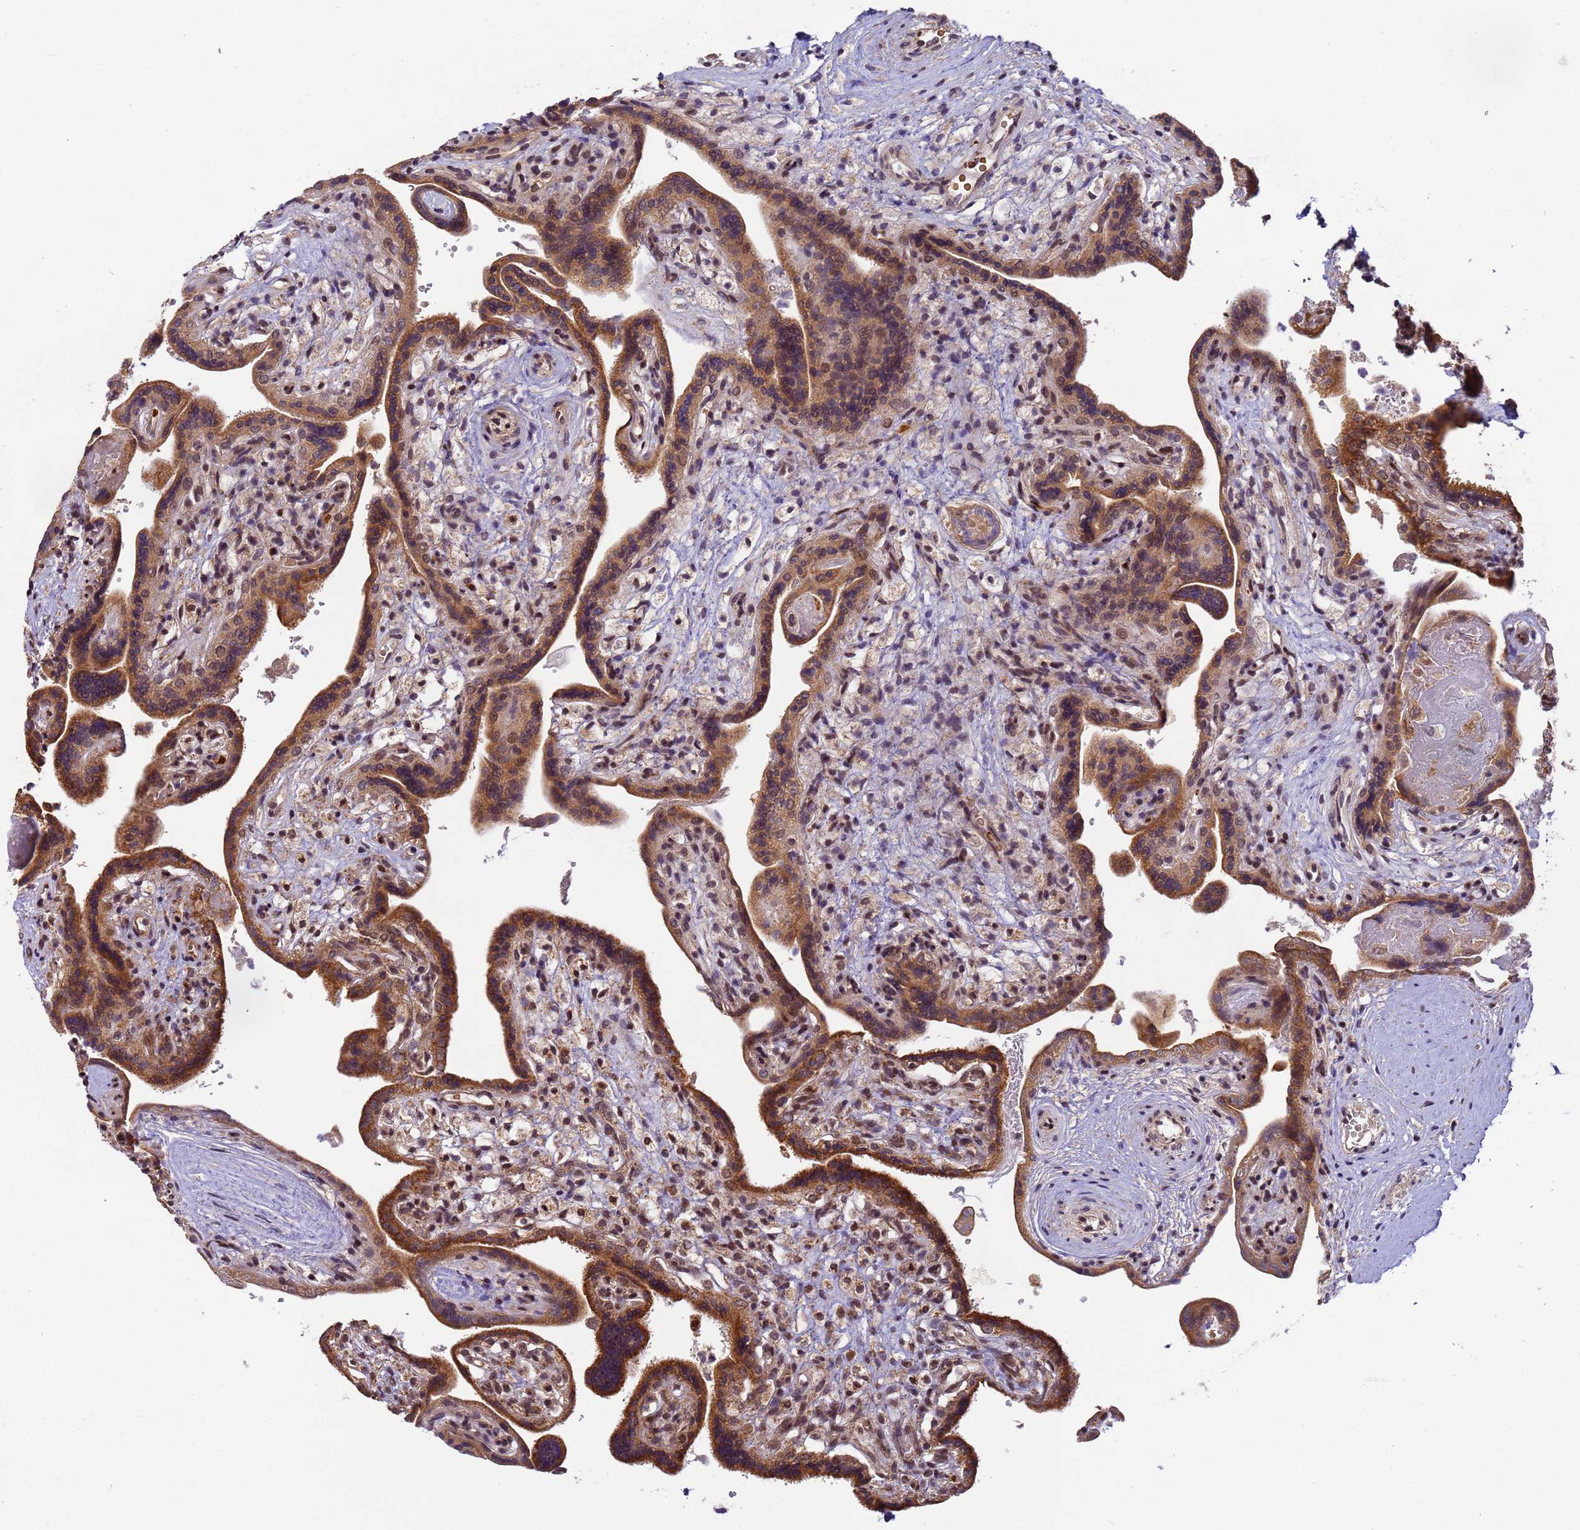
{"staining": {"intensity": "strong", "quantity": ">75%", "location": "cytoplasmic/membranous"}, "tissue": "placenta", "cell_type": "Trophoblastic cells", "image_type": "normal", "snomed": [{"axis": "morphology", "description": "Normal tissue, NOS"}, {"axis": "topography", "description": "Placenta"}], "caption": "Immunohistochemistry image of normal placenta: placenta stained using immunohistochemistry demonstrates high levels of strong protein expression localized specifically in the cytoplasmic/membranous of trophoblastic cells, appearing as a cytoplasmic/membranous brown color.", "gene": "RAPGEF3", "patient": {"sex": "female", "age": 37}}